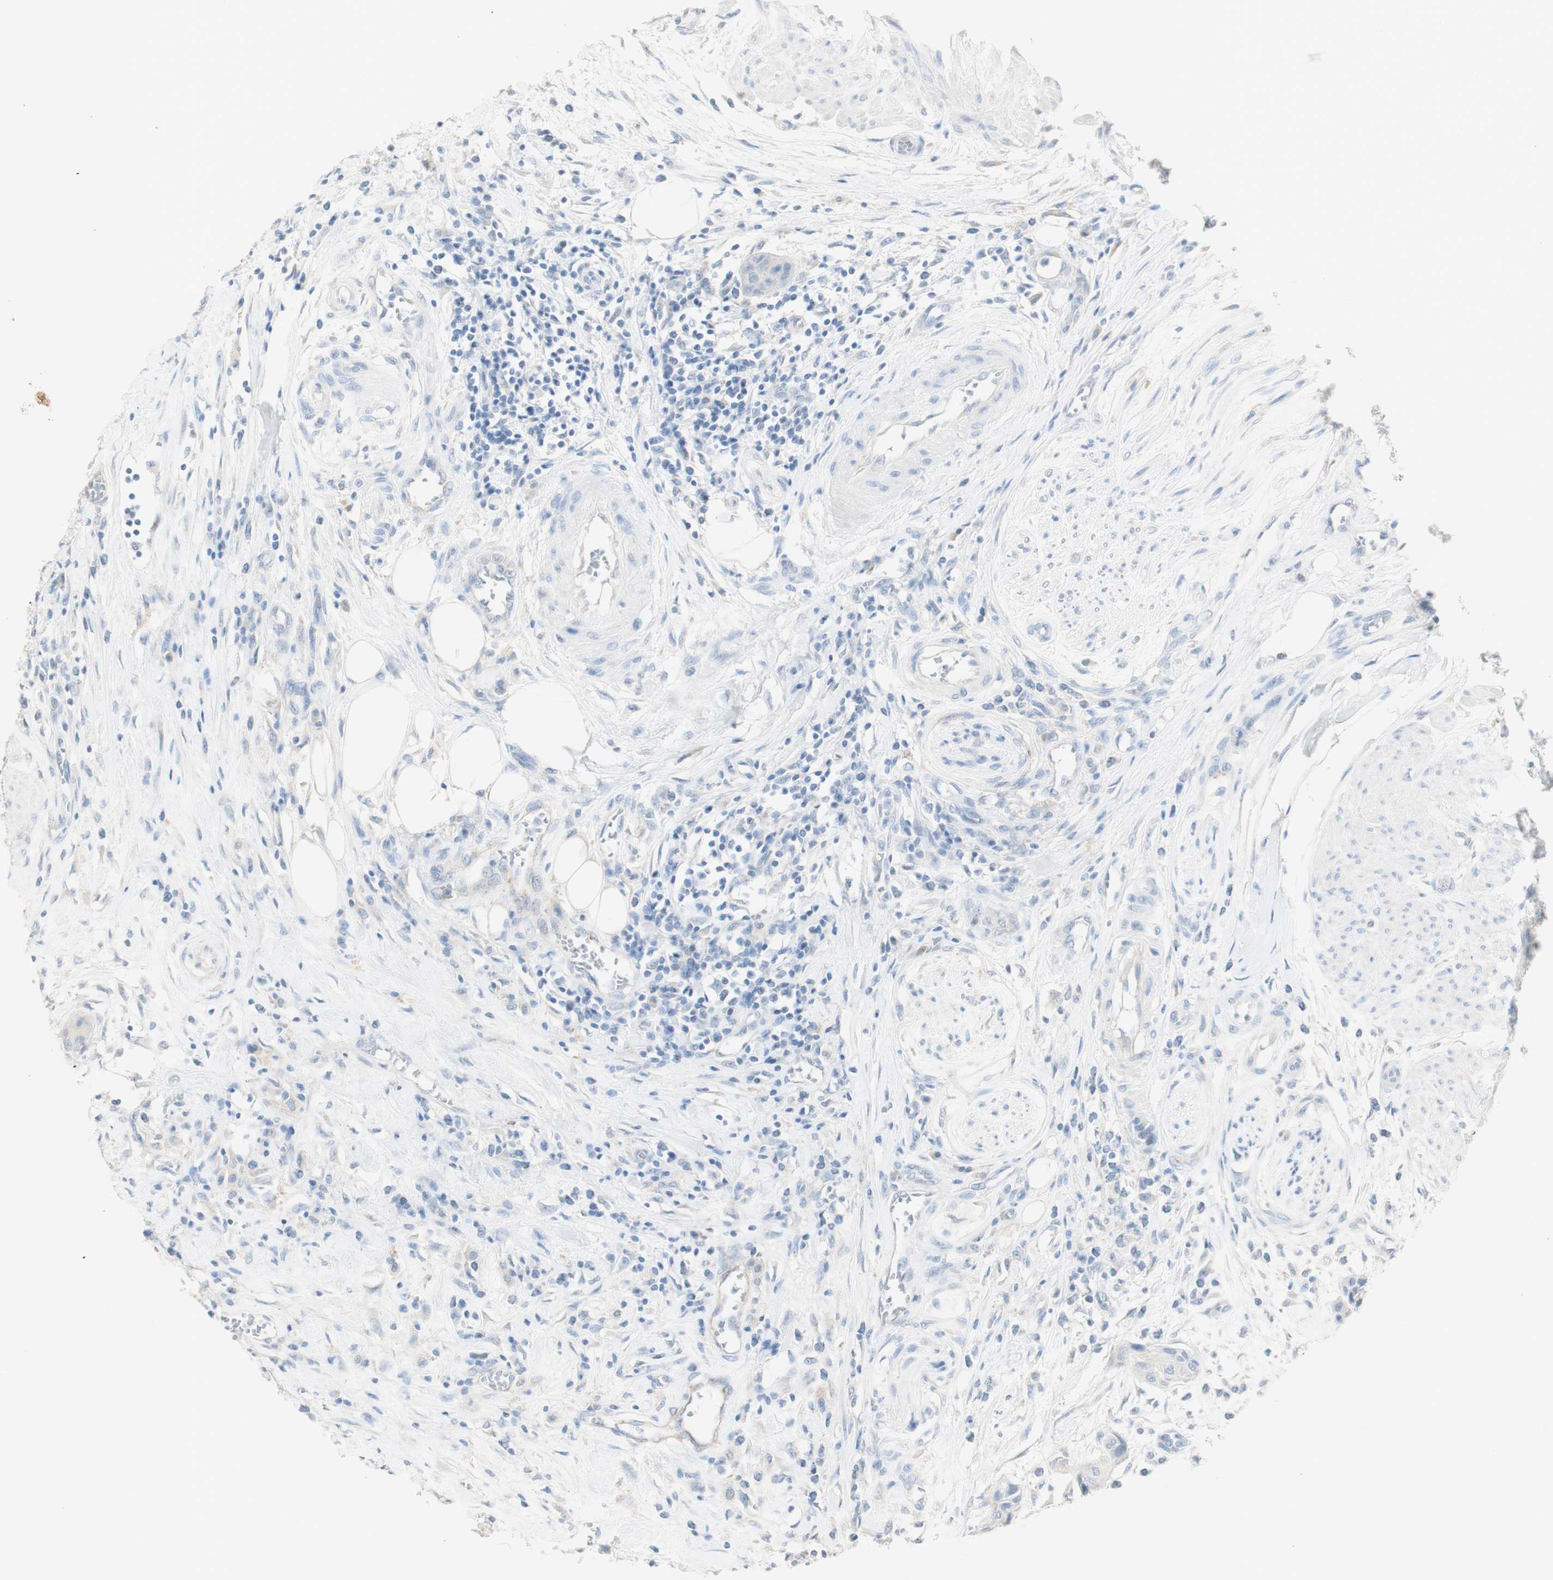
{"staining": {"intensity": "negative", "quantity": "none", "location": "none"}, "tissue": "urothelial cancer", "cell_type": "Tumor cells", "image_type": "cancer", "snomed": [{"axis": "morphology", "description": "Urothelial carcinoma, High grade"}, {"axis": "topography", "description": "Urinary bladder"}], "caption": "The immunohistochemistry (IHC) micrograph has no significant expression in tumor cells of urothelial carcinoma (high-grade) tissue.", "gene": "ART3", "patient": {"sex": "male", "age": 35}}